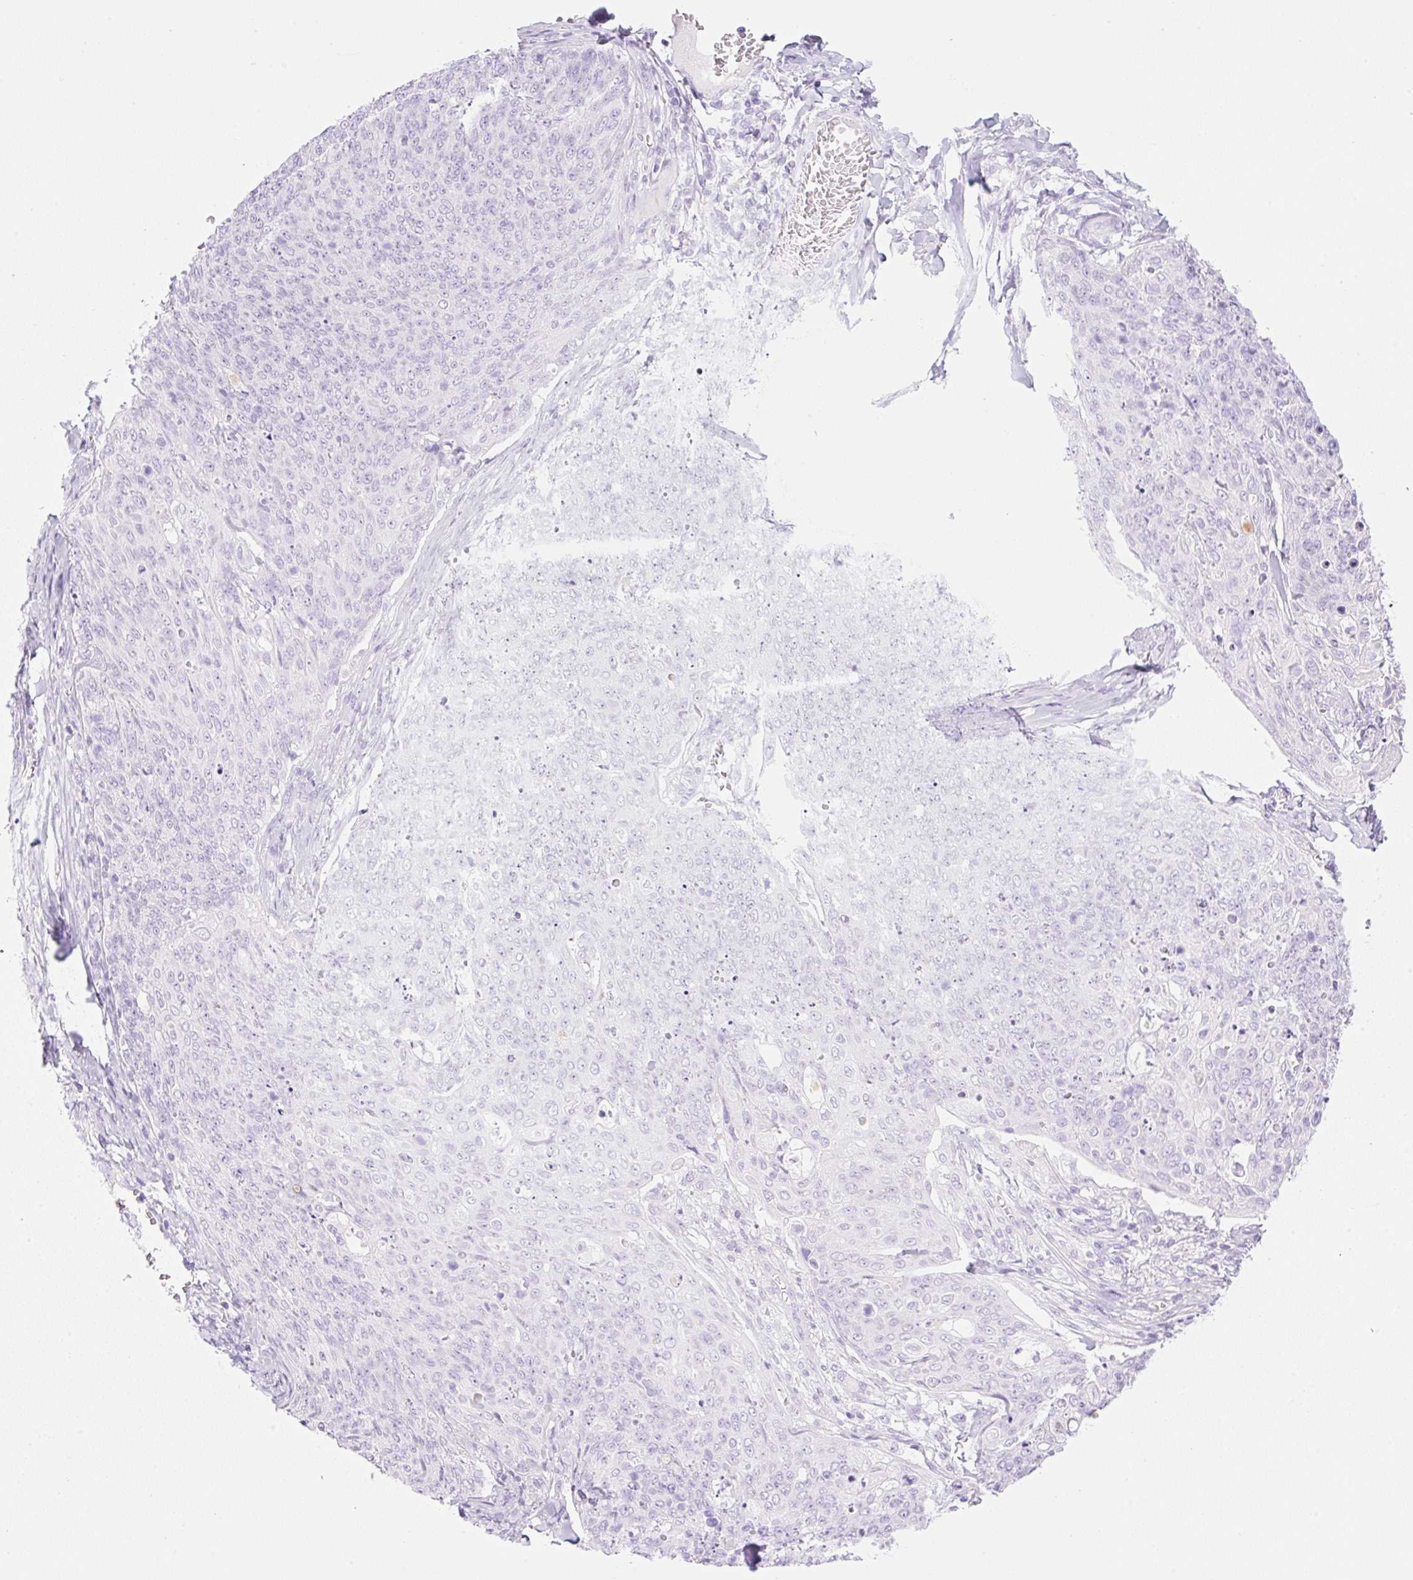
{"staining": {"intensity": "negative", "quantity": "none", "location": "none"}, "tissue": "skin cancer", "cell_type": "Tumor cells", "image_type": "cancer", "snomed": [{"axis": "morphology", "description": "Squamous cell carcinoma, NOS"}, {"axis": "topography", "description": "Skin"}, {"axis": "topography", "description": "Vulva"}], "caption": "This micrograph is of skin cancer (squamous cell carcinoma) stained with immunohistochemistry to label a protein in brown with the nuclei are counter-stained blue. There is no expression in tumor cells. The staining was performed using DAB (3,3'-diaminobenzidine) to visualize the protein expression in brown, while the nuclei were stained in blue with hematoxylin (Magnification: 20x).", "gene": "PALM3", "patient": {"sex": "female", "age": 85}}